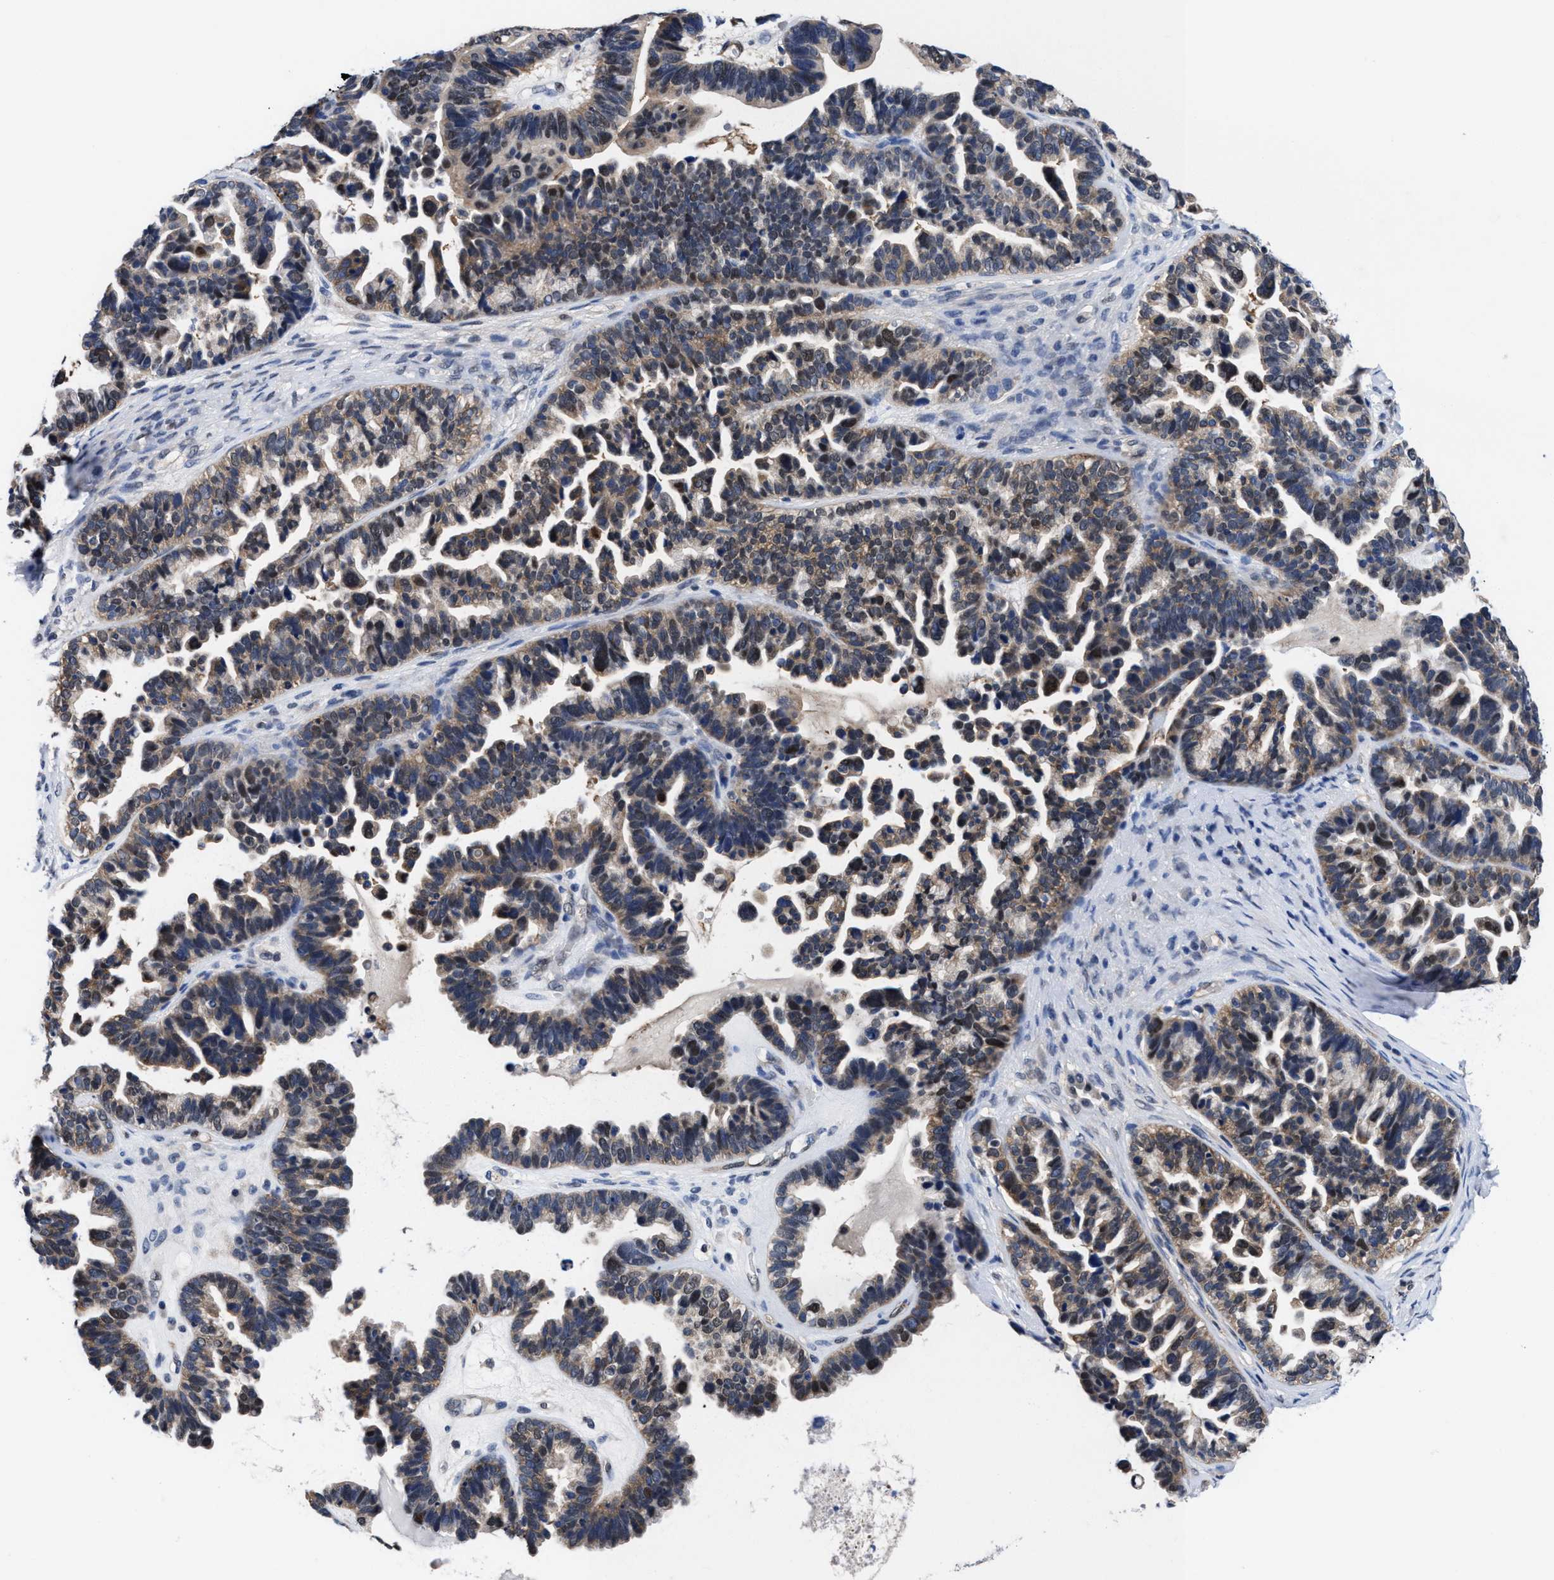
{"staining": {"intensity": "weak", "quantity": ">75%", "location": "cytoplasmic/membranous"}, "tissue": "ovarian cancer", "cell_type": "Tumor cells", "image_type": "cancer", "snomed": [{"axis": "morphology", "description": "Cystadenocarcinoma, serous, NOS"}, {"axis": "topography", "description": "Ovary"}], "caption": "Tumor cells show low levels of weak cytoplasmic/membranous expression in about >75% of cells in human ovarian cancer (serous cystadenocarcinoma).", "gene": "ACLY", "patient": {"sex": "female", "age": 56}}